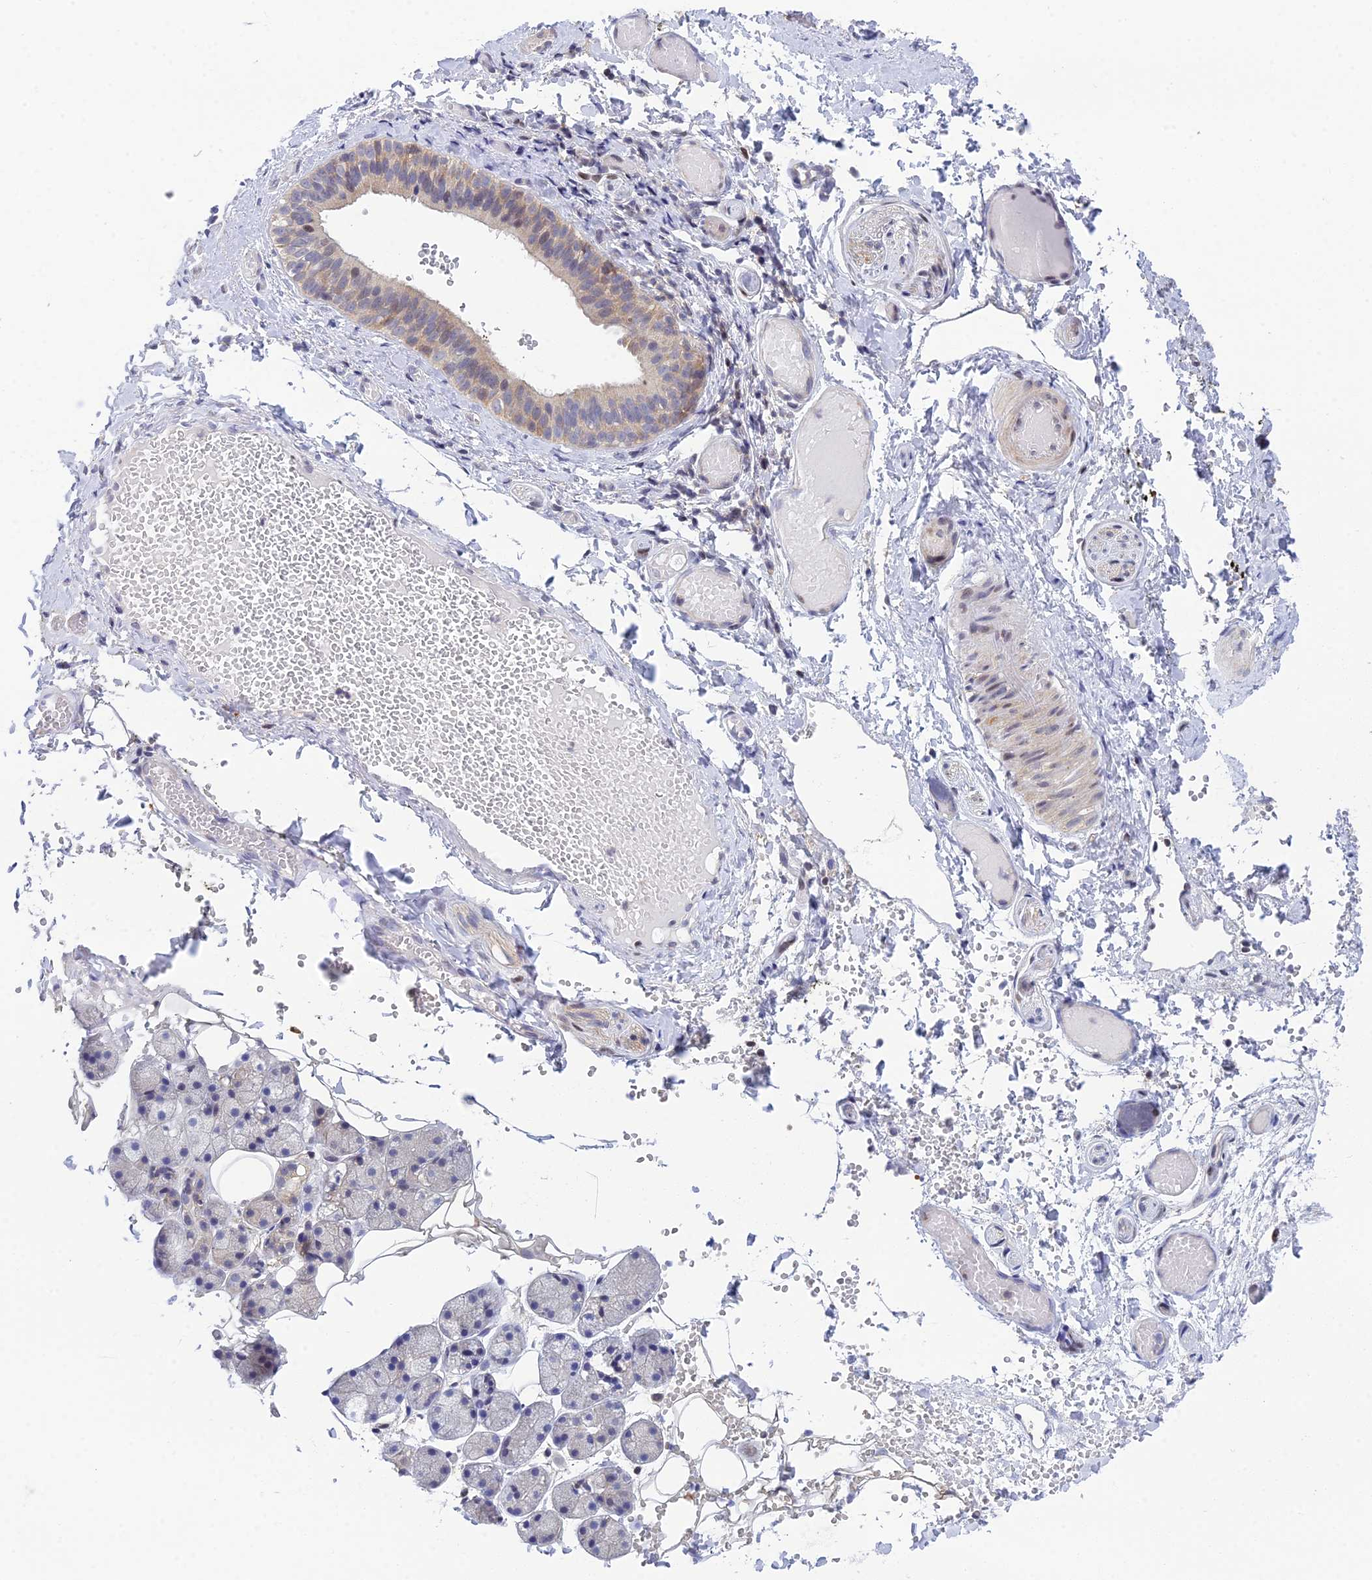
{"staining": {"intensity": "moderate", "quantity": "<25%", "location": "cytoplasmic/membranous"}, "tissue": "salivary gland", "cell_type": "Glandular cells", "image_type": "normal", "snomed": [{"axis": "morphology", "description": "Normal tissue, NOS"}, {"axis": "topography", "description": "Salivary gland"}], "caption": "Immunohistochemical staining of normal human salivary gland demonstrates <25% levels of moderate cytoplasmic/membranous protein expression in about <25% of glandular cells. (DAB (3,3'-diaminobenzidine) IHC, brown staining for protein, blue staining for nuclei).", "gene": "ELOA2", "patient": {"sex": "female", "age": 33}}